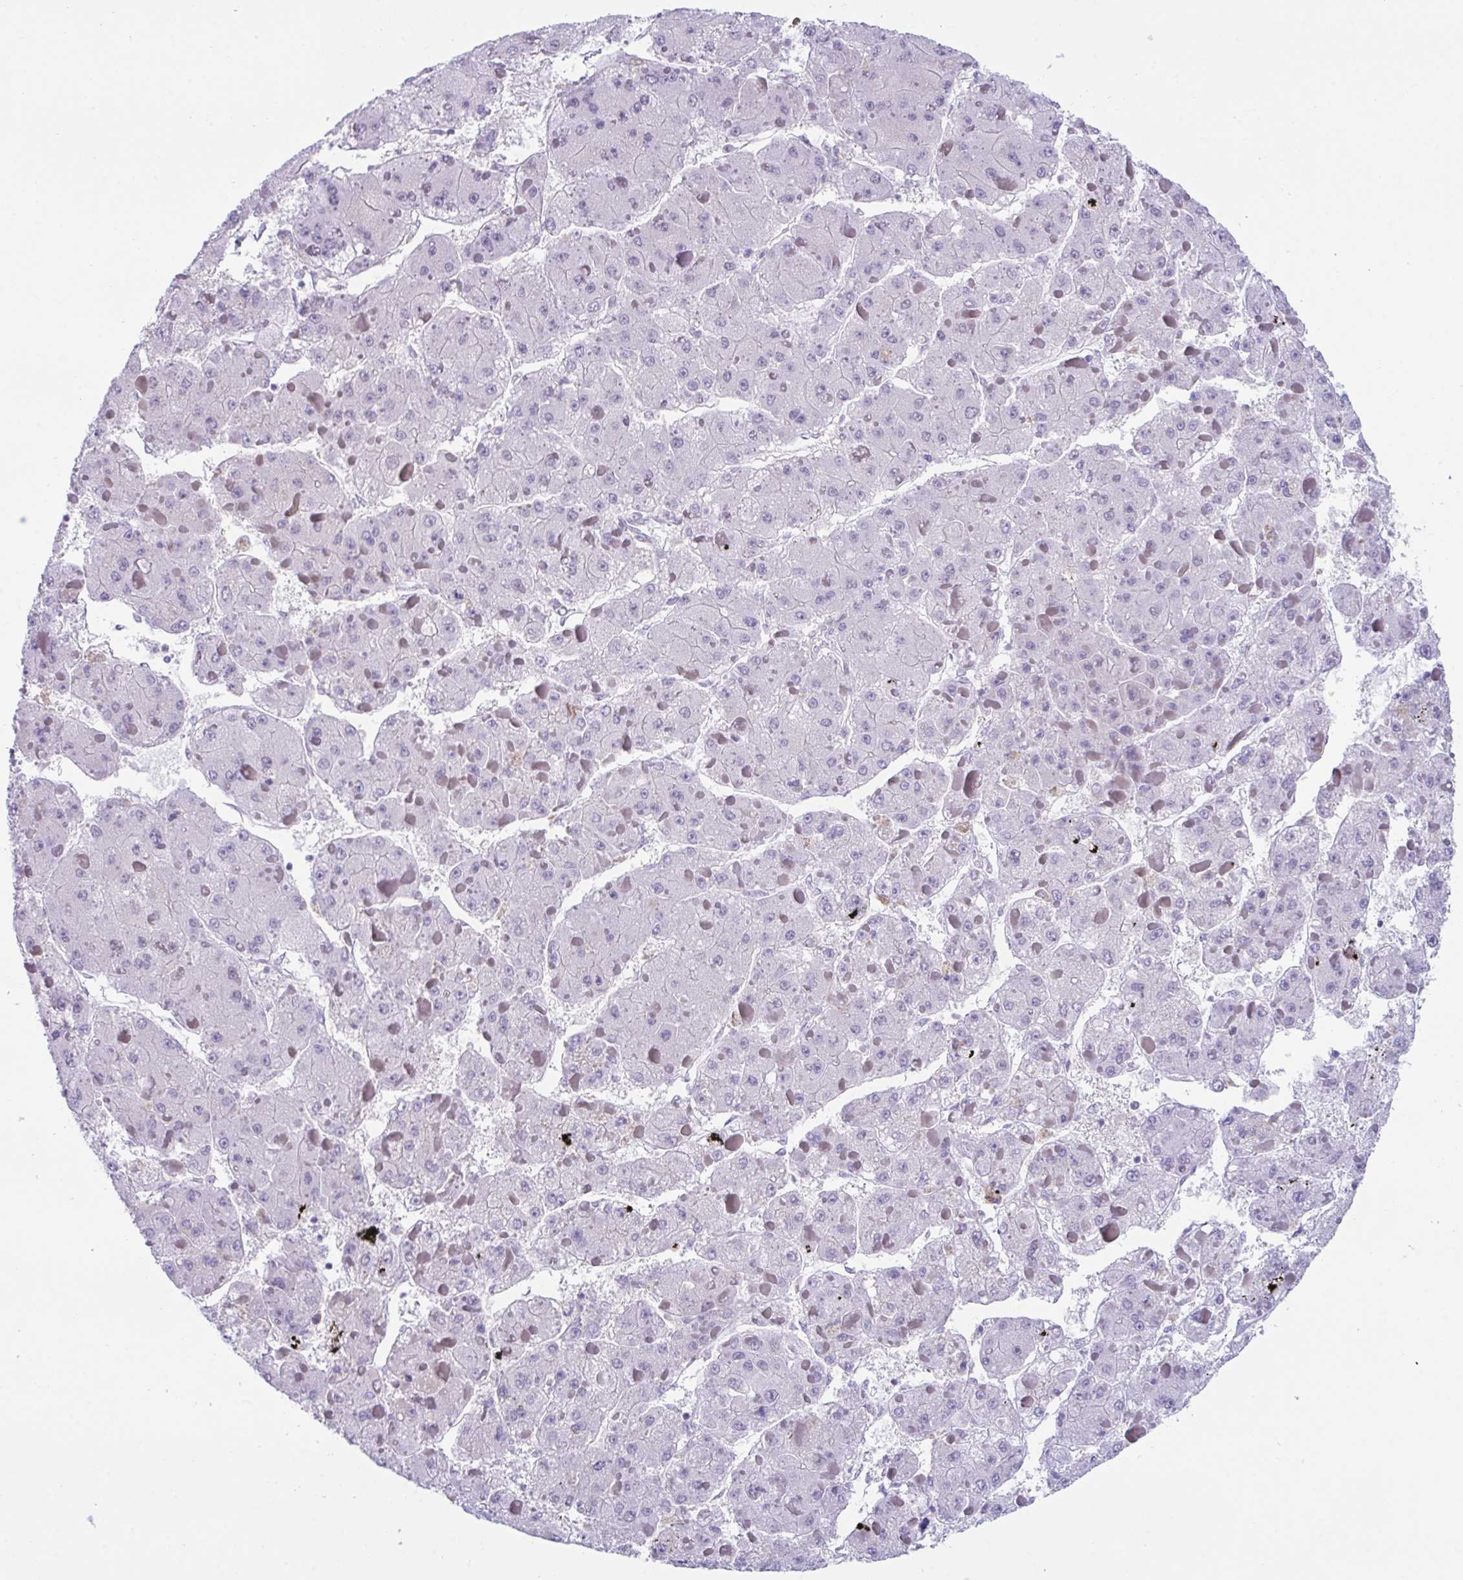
{"staining": {"intensity": "negative", "quantity": "none", "location": "none"}, "tissue": "liver cancer", "cell_type": "Tumor cells", "image_type": "cancer", "snomed": [{"axis": "morphology", "description": "Carcinoma, Hepatocellular, NOS"}, {"axis": "topography", "description": "Liver"}], "caption": "A photomicrograph of liver cancer stained for a protein reveals no brown staining in tumor cells.", "gene": "ATP6V0D2", "patient": {"sex": "female", "age": 73}}